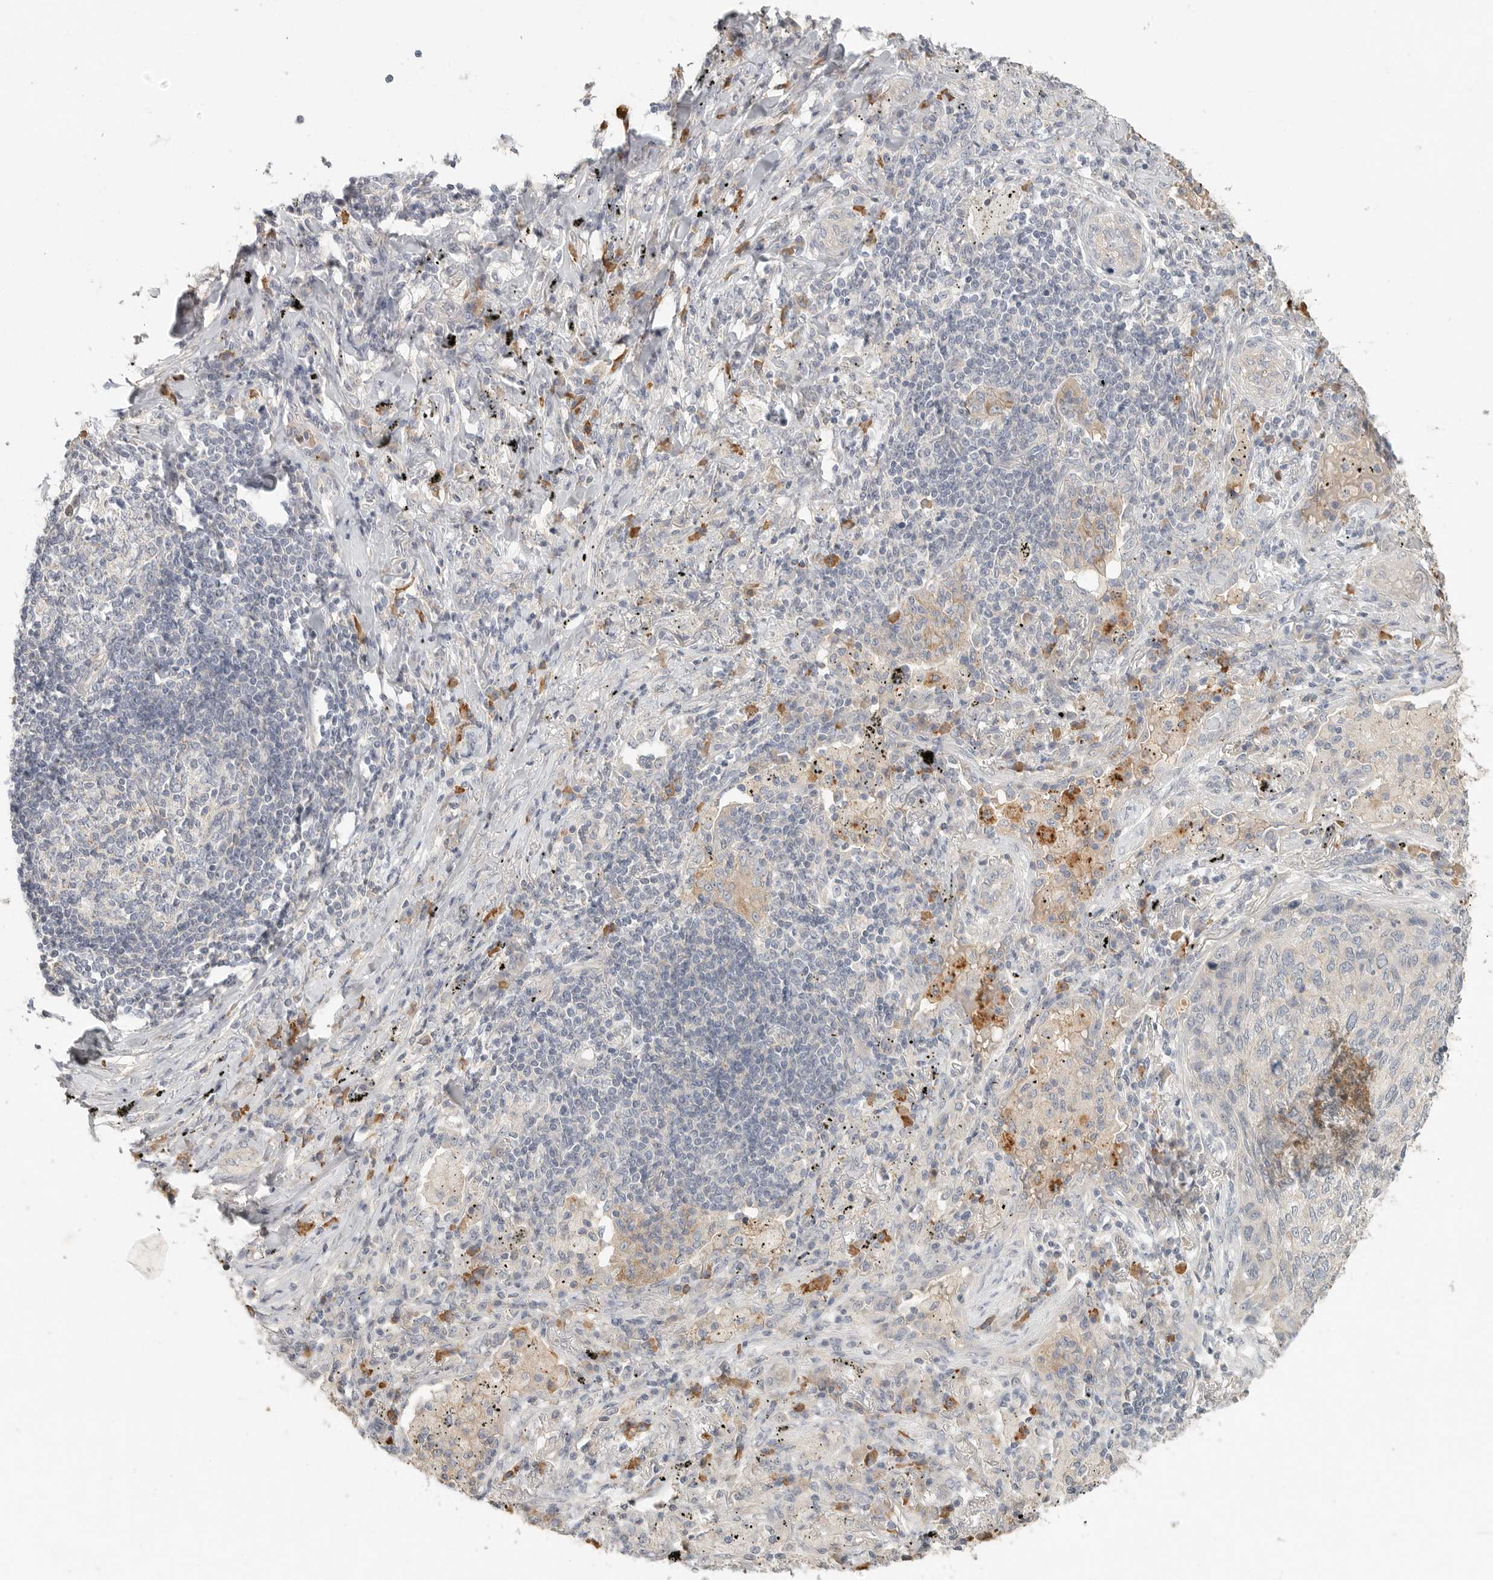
{"staining": {"intensity": "negative", "quantity": "none", "location": "none"}, "tissue": "lung cancer", "cell_type": "Tumor cells", "image_type": "cancer", "snomed": [{"axis": "morphology", "description": "Squamous cell carcinoma, NOS"}, {"axis": "topography", "description": "Lung"}], "caption": "The IHC photomicrograph has no significant staining in tumor cells of lung cancer tissue.", "gene": "SLC25A36", "patient": {"sex": "female", "age": 63}}